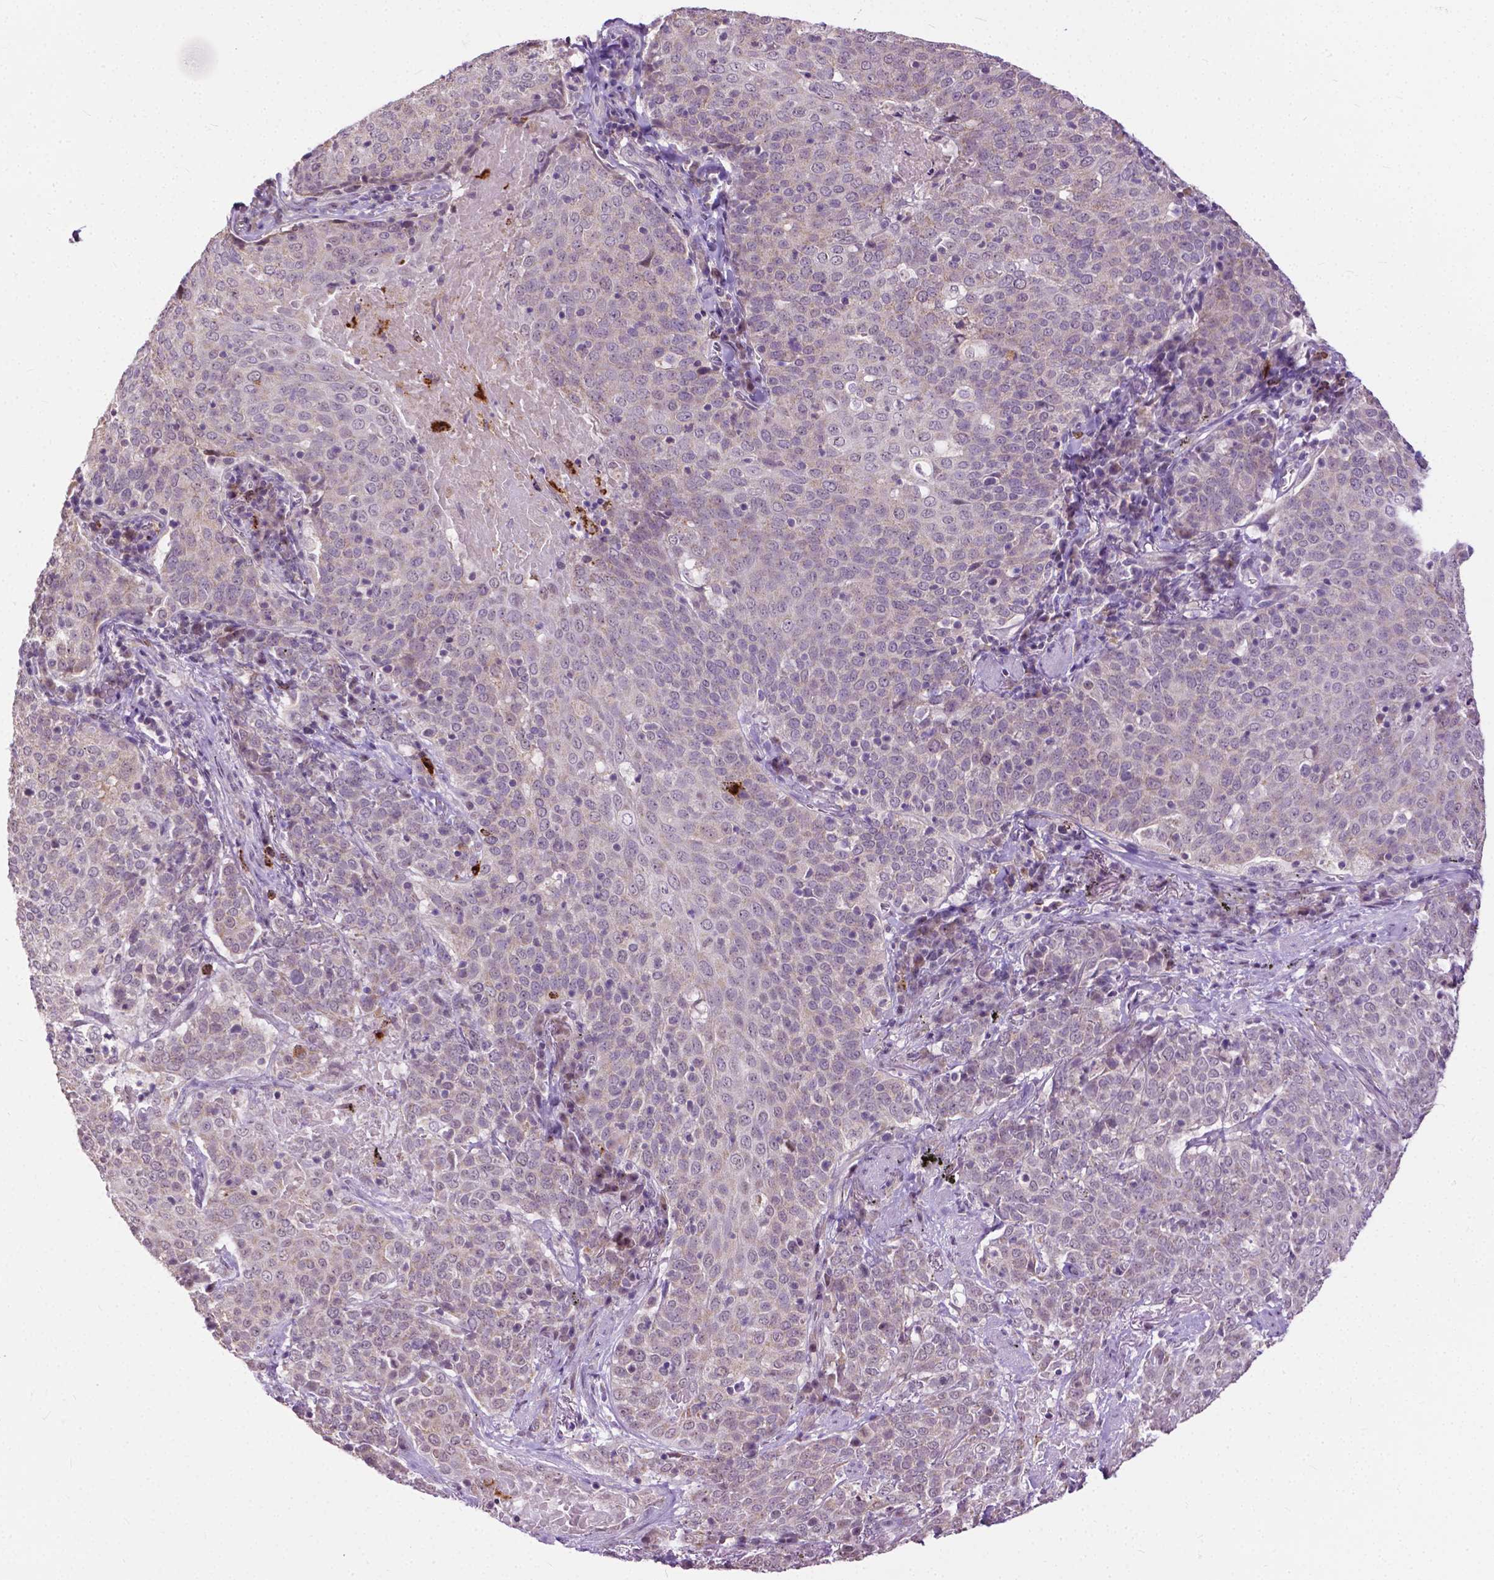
{"staining": {"intensity": "weak", "quantity": "<25%", "location": "cytoplasmic/membranous"}, "tissue": "lung cancer", "cell_type": "Tumor cells", "image_type": "cancer", "snomed": [{"axis": "morphology", "description": "Squamous cell carcinoma, NOS"}, {"axis": "topography", "description": "Lung"}], "caption": "DAB (3,3'-diaminobenzidine) immunohistochemical staining of human lung squamous cell carcinoma exhibits no significant expression in tumor cells.", "gene": "TTC9B", "patient": {"sex": "male", "age": 82}}